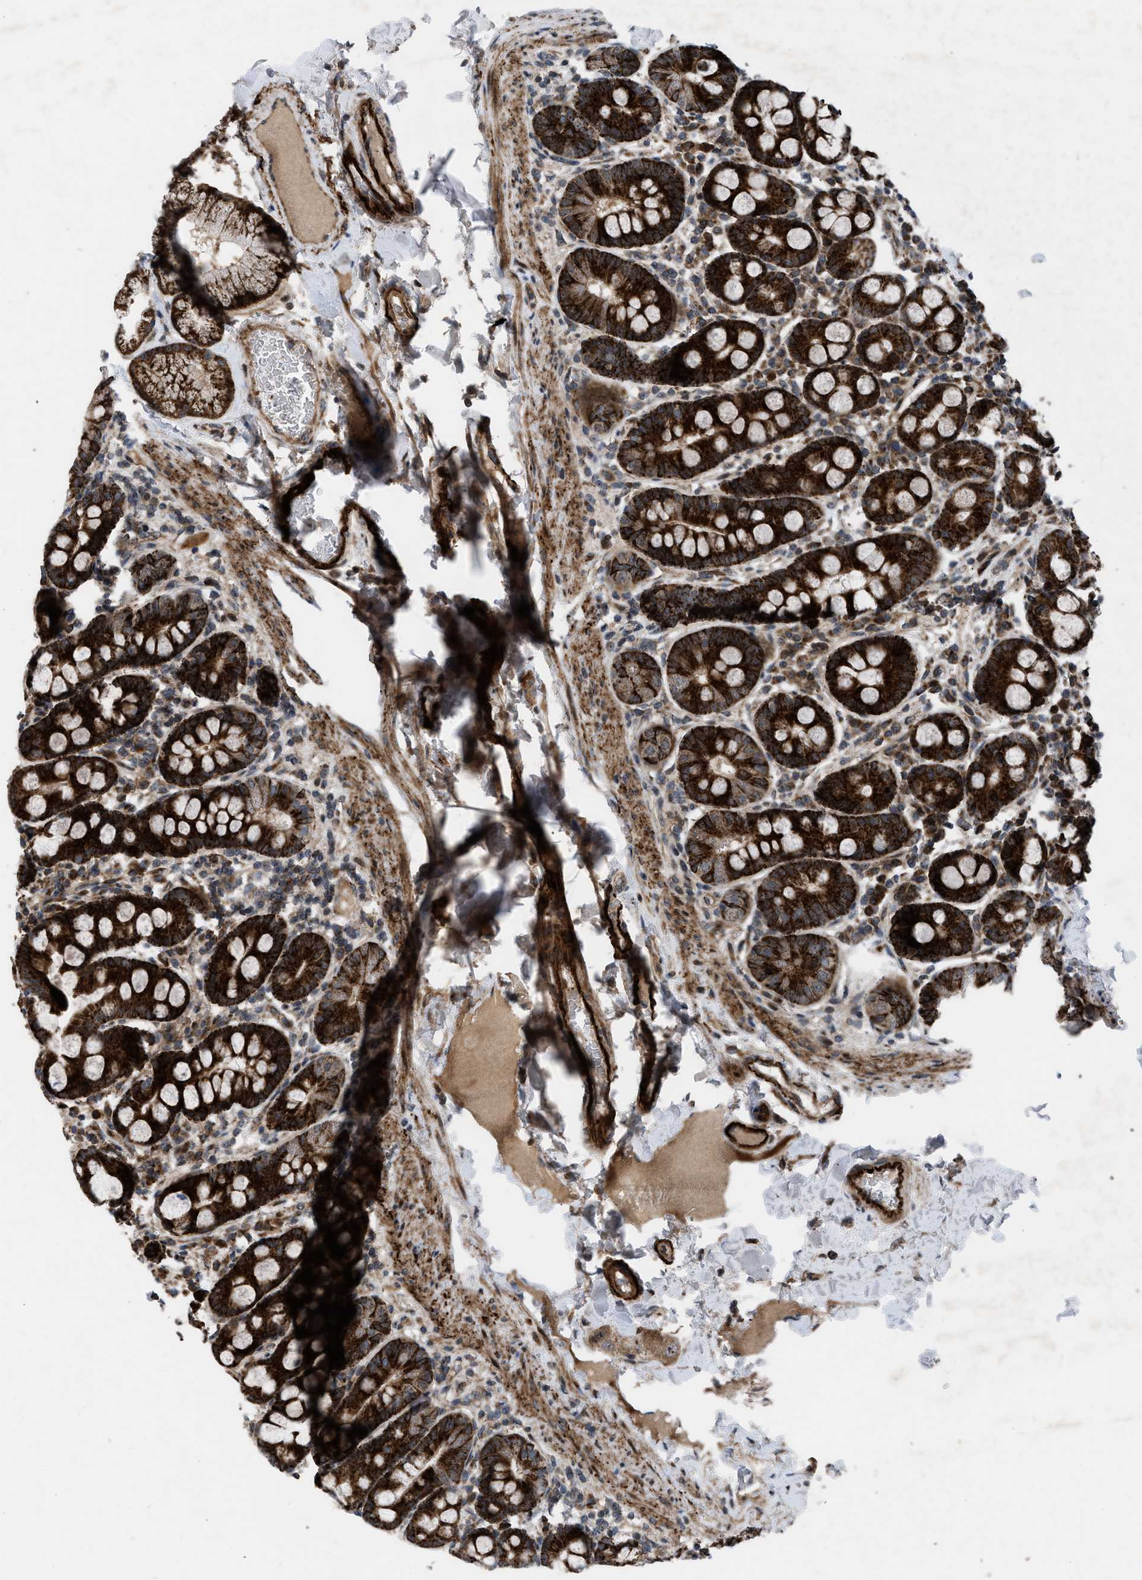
{"staining": {"intensity": "strong", "quantity": ">75%", "location": "cytoplasmic/membranous"}, "tissue": "duodenum", "cell_type": "Glandular cells", "image_type": "normal", "snomed": [{"axis": "morphology", "description": "Normal tissue, NOS"}, {"axis": "topography", "description": "Duodenum"}], "caption": "IHC image of benign duodenum: human duodenum stained using IHC demonstrates high levels of strong protein expression localized specifically in the cytoplasmic/membranous of glandular cells, appearing as a cytoplasmic/membranous brown color.", "gene": "AP3M2", "patient": {"sex": "male", "age": 50}}